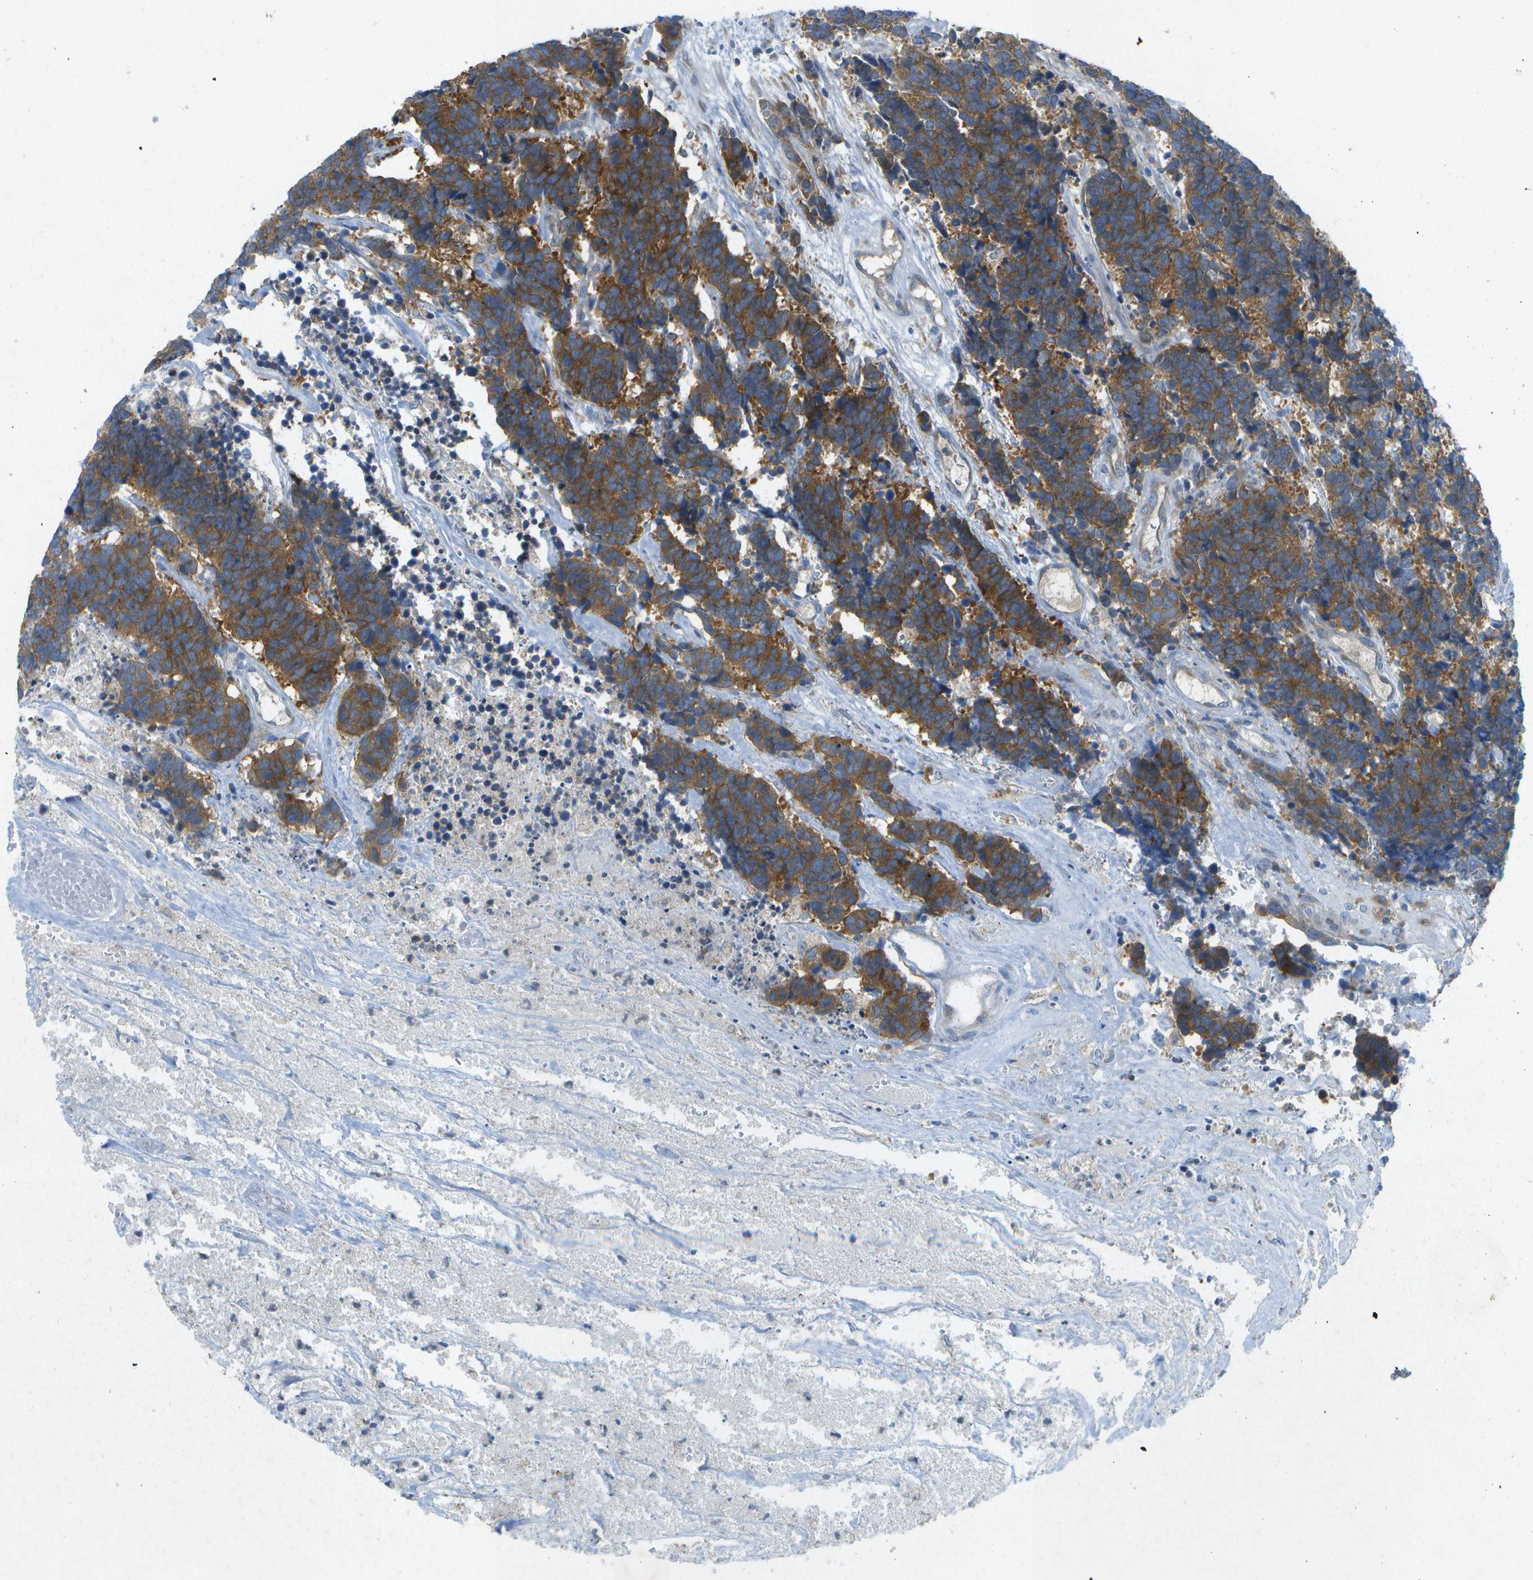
{"staining": {"intensity": "moderate", "quantity": ">75%", "location": "cytoplasmic/membranous"}, "tissue": "carcinoid", "cell_type": "Tumor cells", "image_type": "cancer", "snomed": [{"axis": "morphology", "description": "Carcinoma, NOS"}, {"axis": "morphology", "description": "Carcinoid, malignant, NOS"}, {"axis": "topography", "description": "Urinary bladder"}], "caption": "Human carcinoid (malignant) stained with a protein marker exhibits moderate staining in tumor cells.", "gene": "WNK2", "patient": {"sex": "male", "age": 57}}